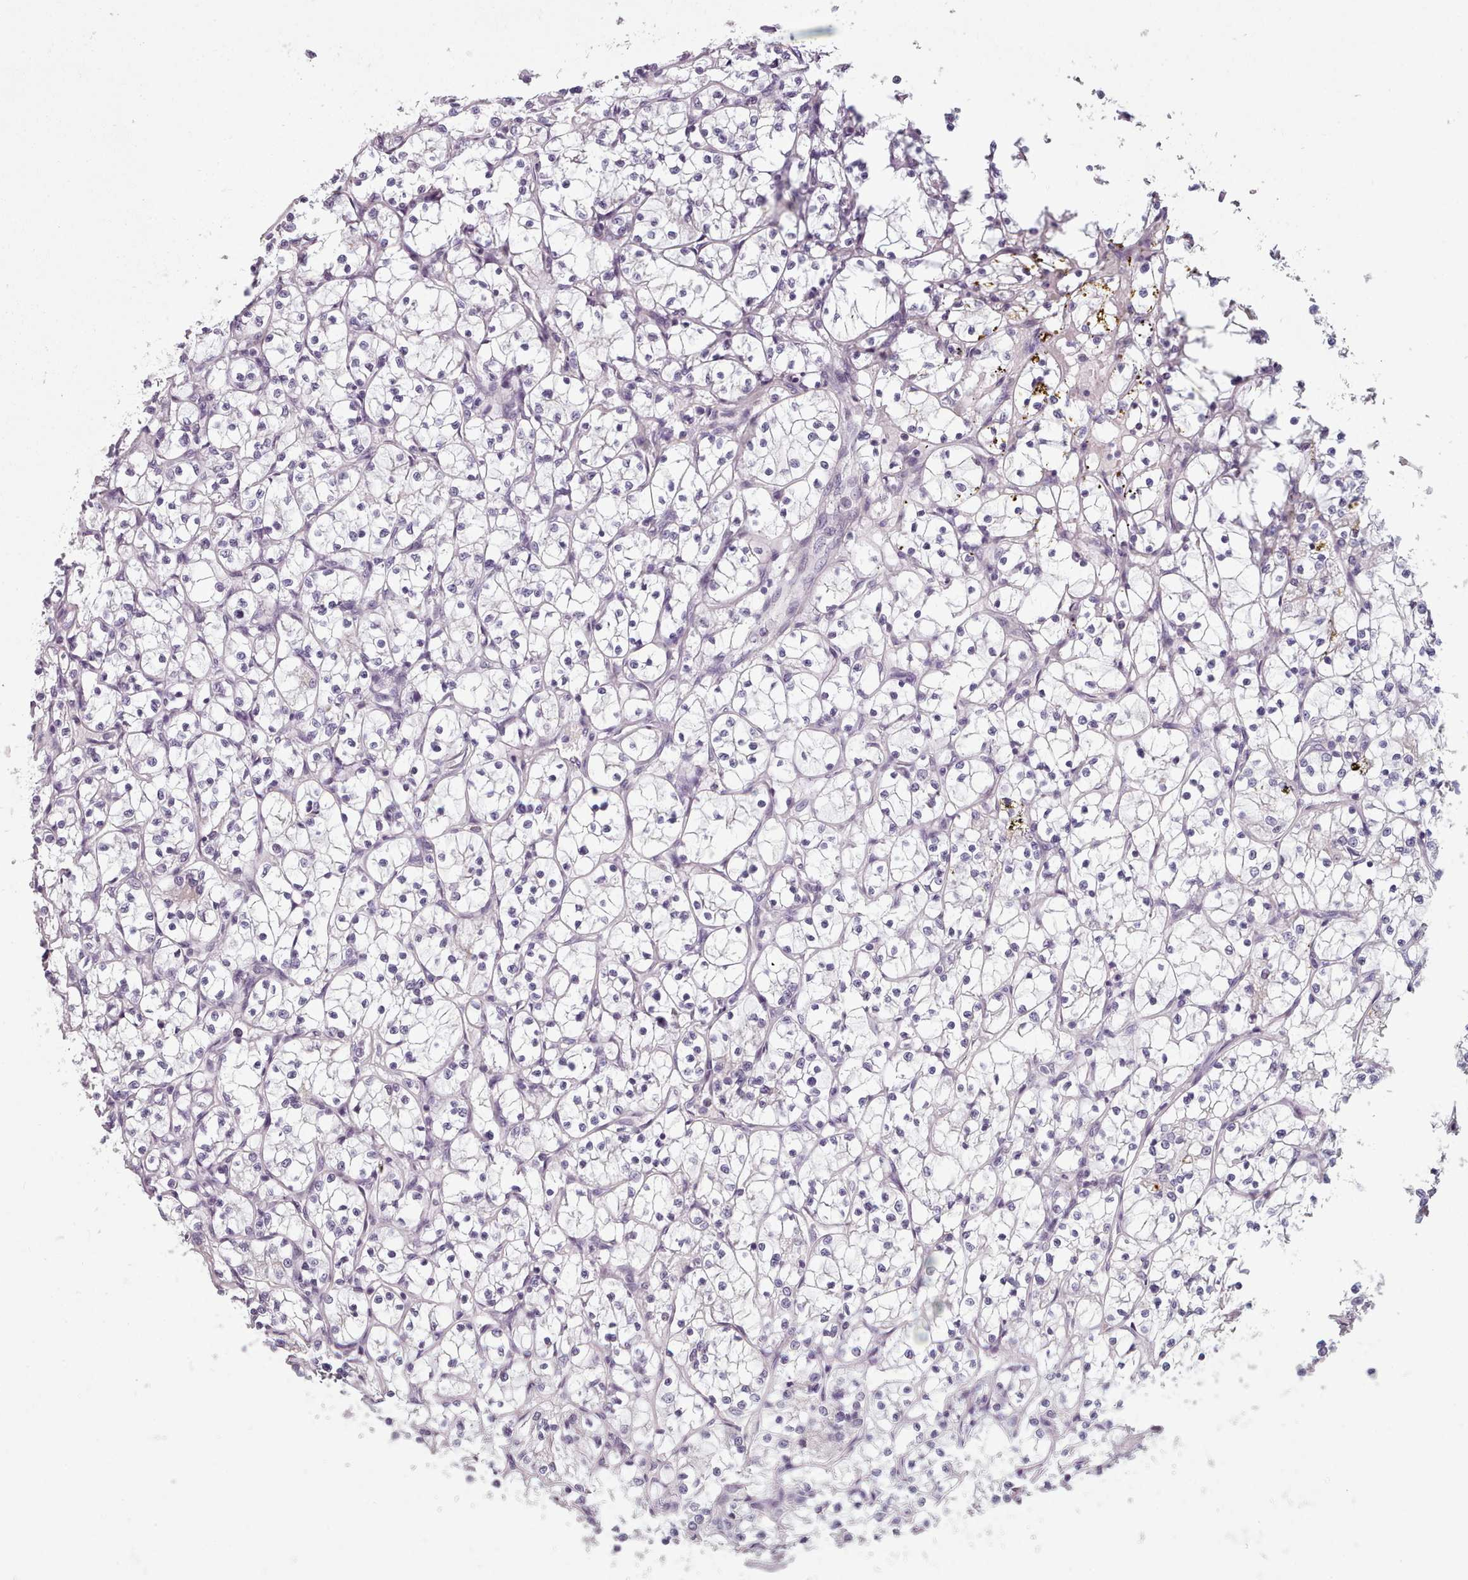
{"staining": {"intensity": "negative", "quantity": "none", "location": "none"}, "tissue": "renal cancer", "cell_type": "Tumor cells", "image_type": "cancer", "snomed": [{"axis": "morphology", "description": "Adenocarcinoma, NOS"}, {"axis": "topography", "description": "Kidney"}], "caption": "DAB immunohistochemical staining of human adenocarcinoma (renal) shows no significant positivity in tumor cells.", "gene": "PBX4", "patient": {"sex": "female", "age": 69}}